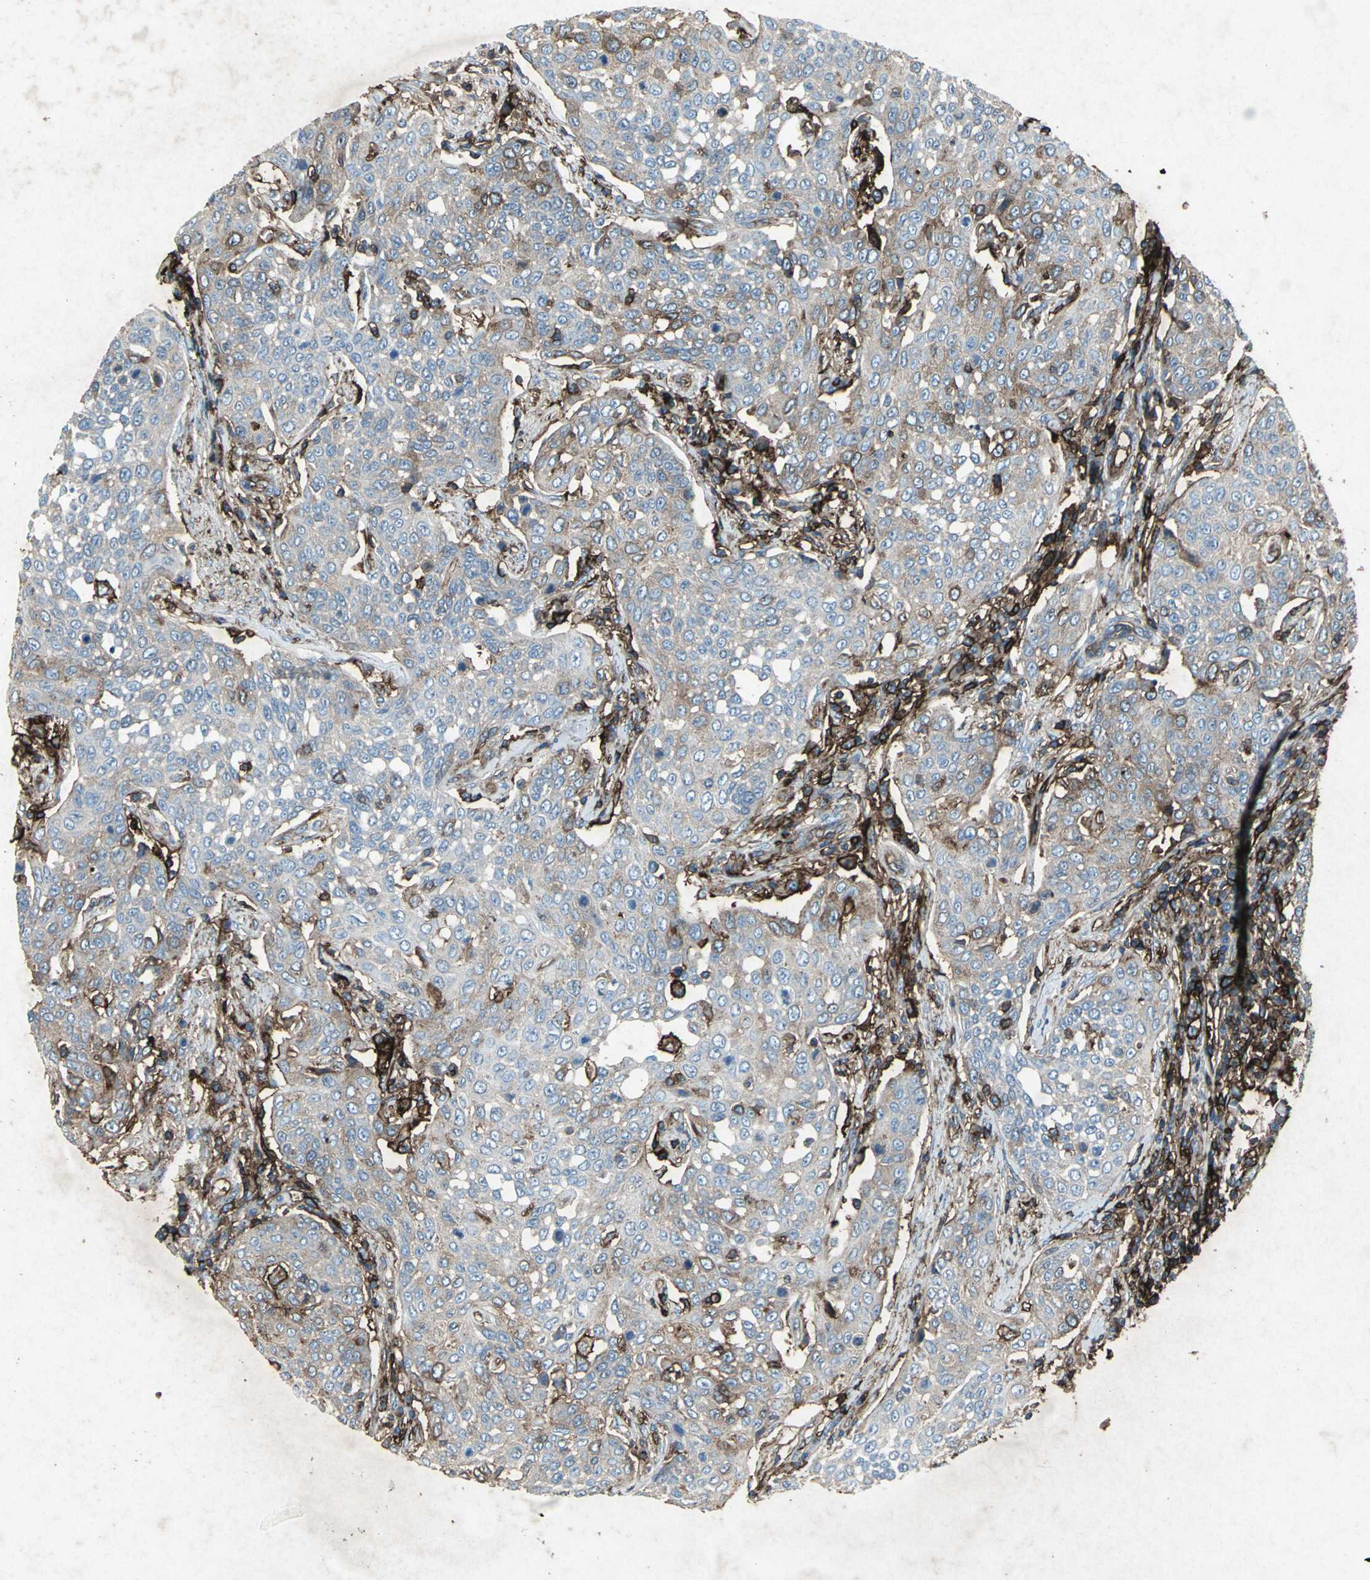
{"staining": {"intensity": "weak", "quantity": "25%-75%", "location": "cytoplasmic/membranous"}, "tissue": "cervical cancer", "cell_type": "Tumor cells", "image_type": "cancer", "snomed": [{"axis": "morphology", "description": "Squamous cell carcinoma, NOS"}, {"axis": "topography", "description": "Cervix"}], "caption": "DAB immunohistochemical staining of human cervical cancer exhibits weak cytoplasmic/membranous protein expression in about 25%-75% of tumor cells.", "gene": "CCR6", "patient": {"sex": "female", "age": 34}}